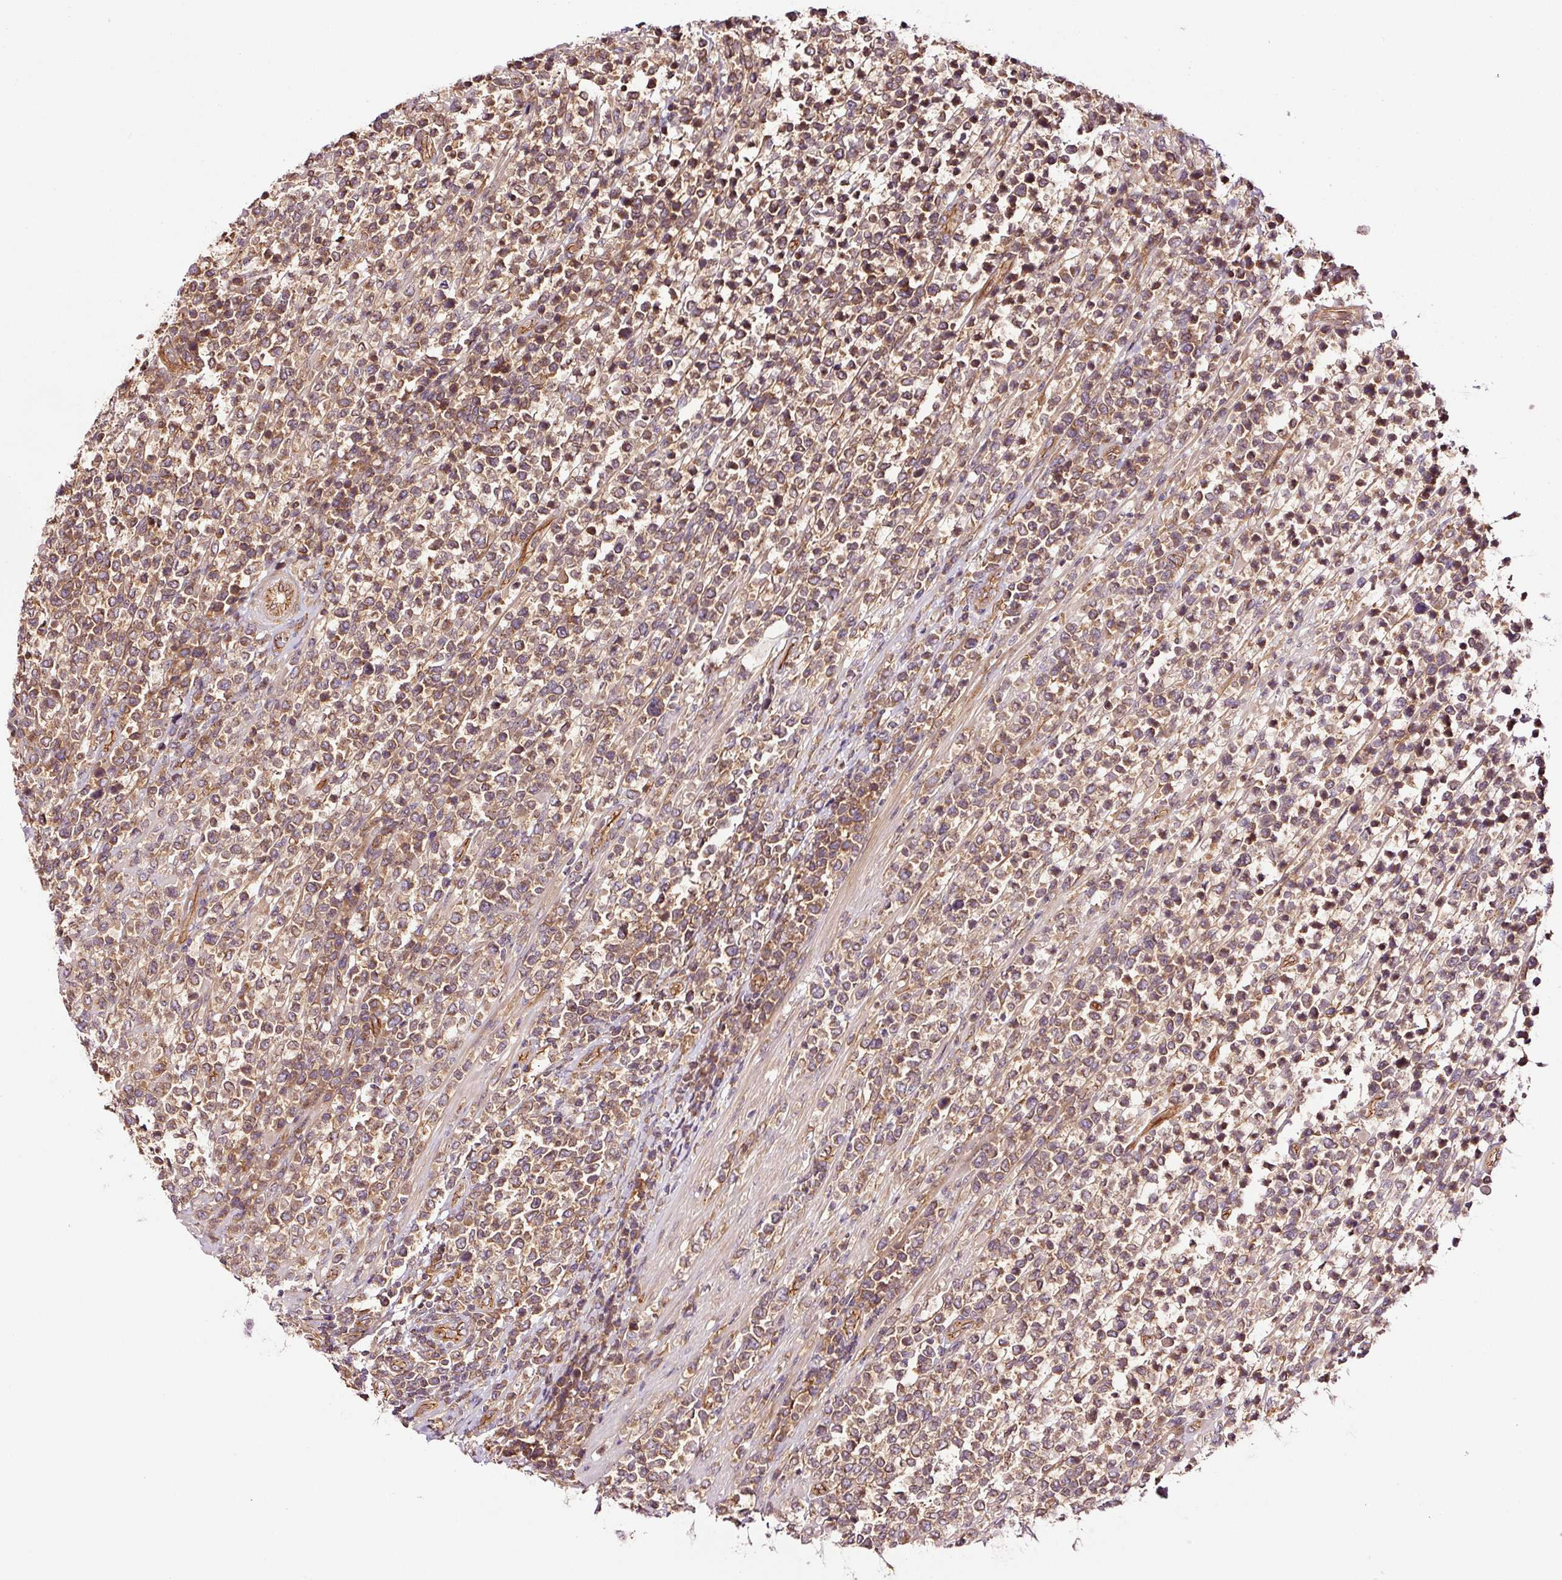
{"staining": {"intensity": "moderate", "quantity": ">75%", "location": "cytoplasmic/membranous"}, "tissue": "lymphoma", "cell_type": "Tumor cells", "image_type": "cancer", "snomed": [{"axis": "morphology", "description": "Malignant lymphoma, non-Hodgkin's type, High grade"}, {"axis": "topography", "description": "Soft tissue"}], "caption": "A high-resolution micrograph shows immunohistochemistry (IHC) staining of lymphoma, which demonstrates moderate cytoplasmic/membranous staining in approximately >75% of tumor cells.", "gene": "METAP1", "patient": {"sex": "female", "age": 56}}